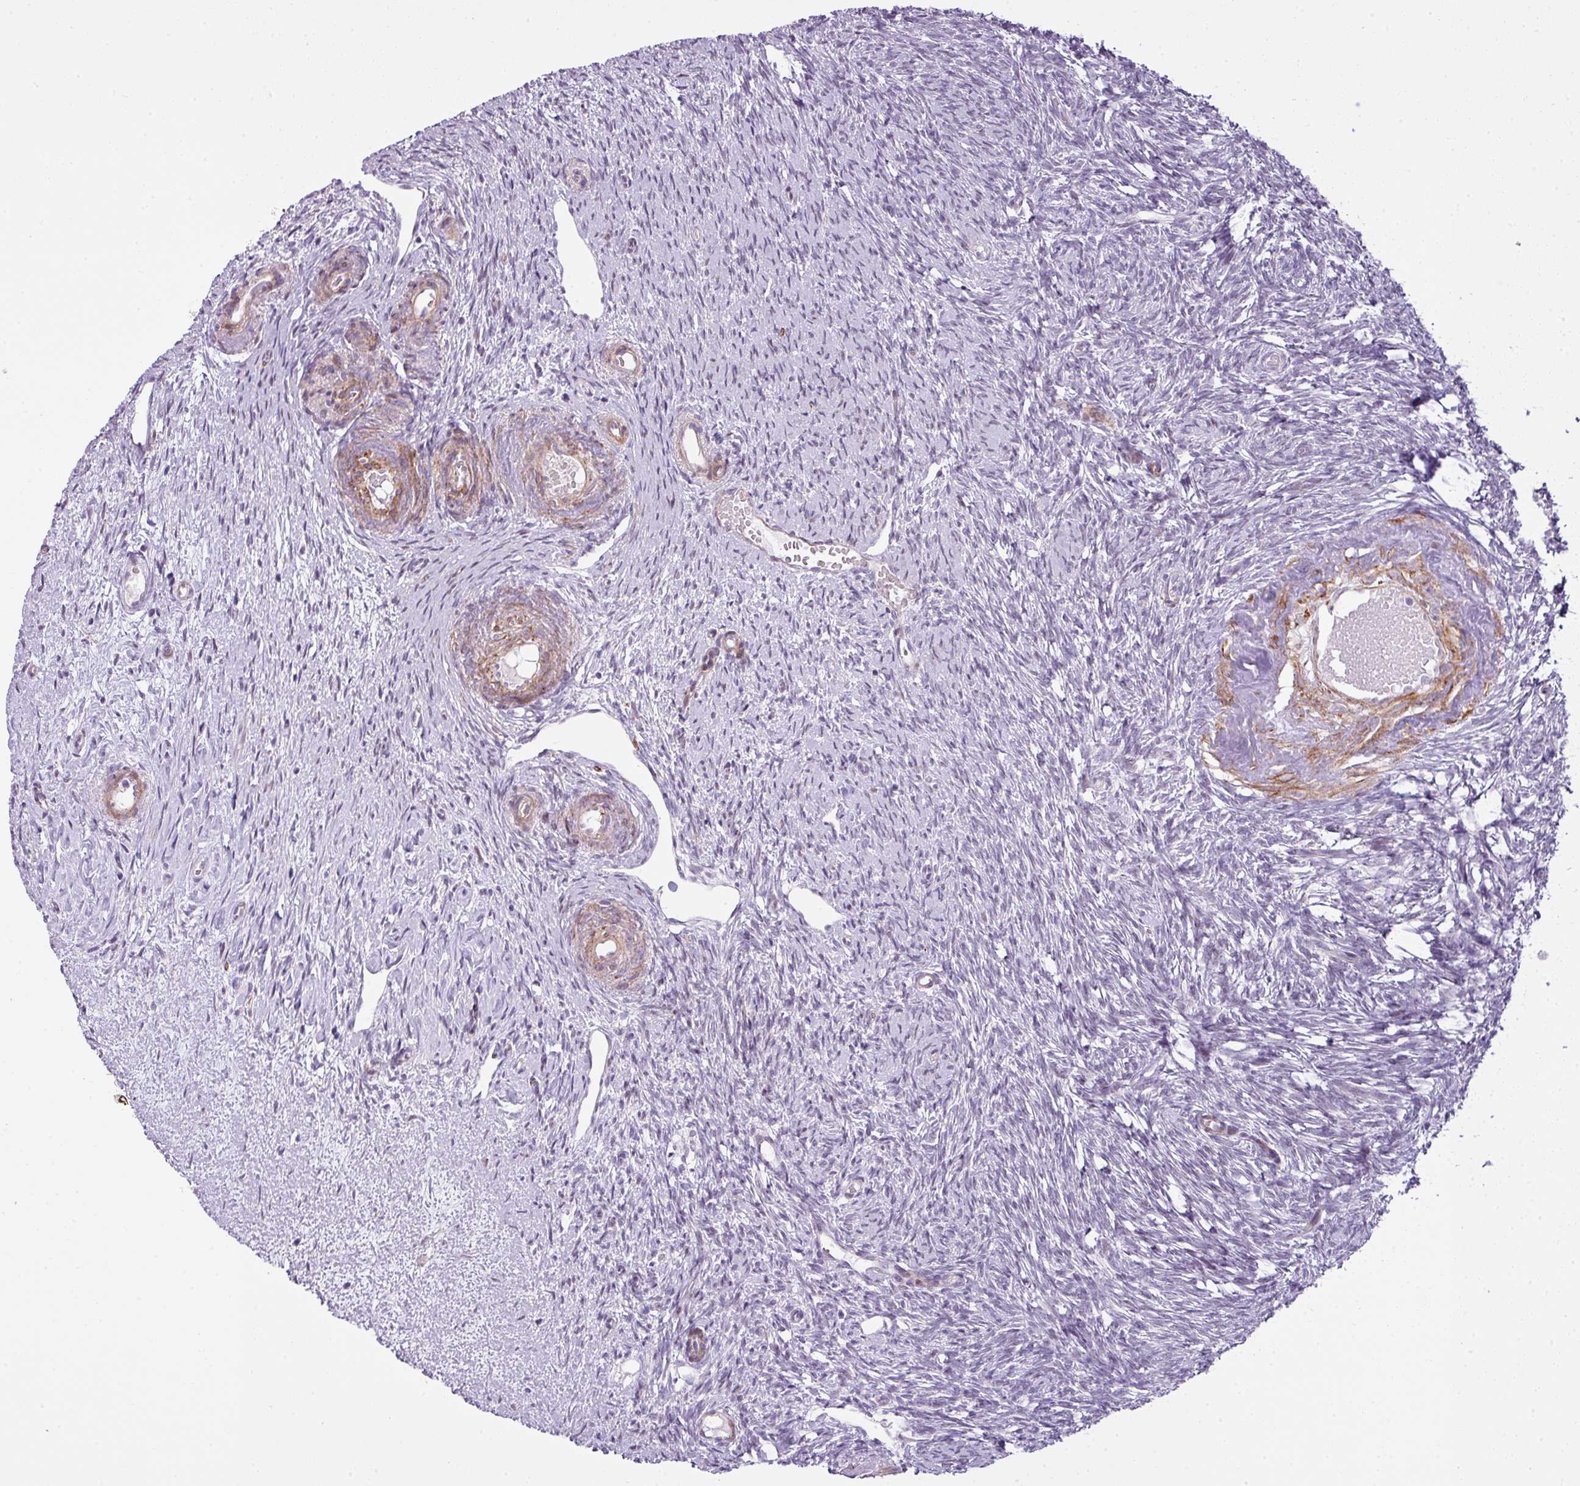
{"staining": {"intensity": "negative", "quantity": "none", "location": "none"}, "tissue": "ovary", "cell_type": "Ovarian stroma cells", "image_type": "normal", "snomed": [{"axis": "morphology", "description": "Normal tissue, NOS"}, {"axis": "topography", "description": "Ovary"}], "caption": "Immunohistochemistry (IHC) image of normal human ovary stained for a protein (brown), which demonstrates no positivity in ovarian stroma cells. (DAB (3,3'-diaminobenzidine) immunohistochemistry with hematoxylin counter stain).", "gene": "ZNF688", "patient": {"sex": "female", "age": 51}}